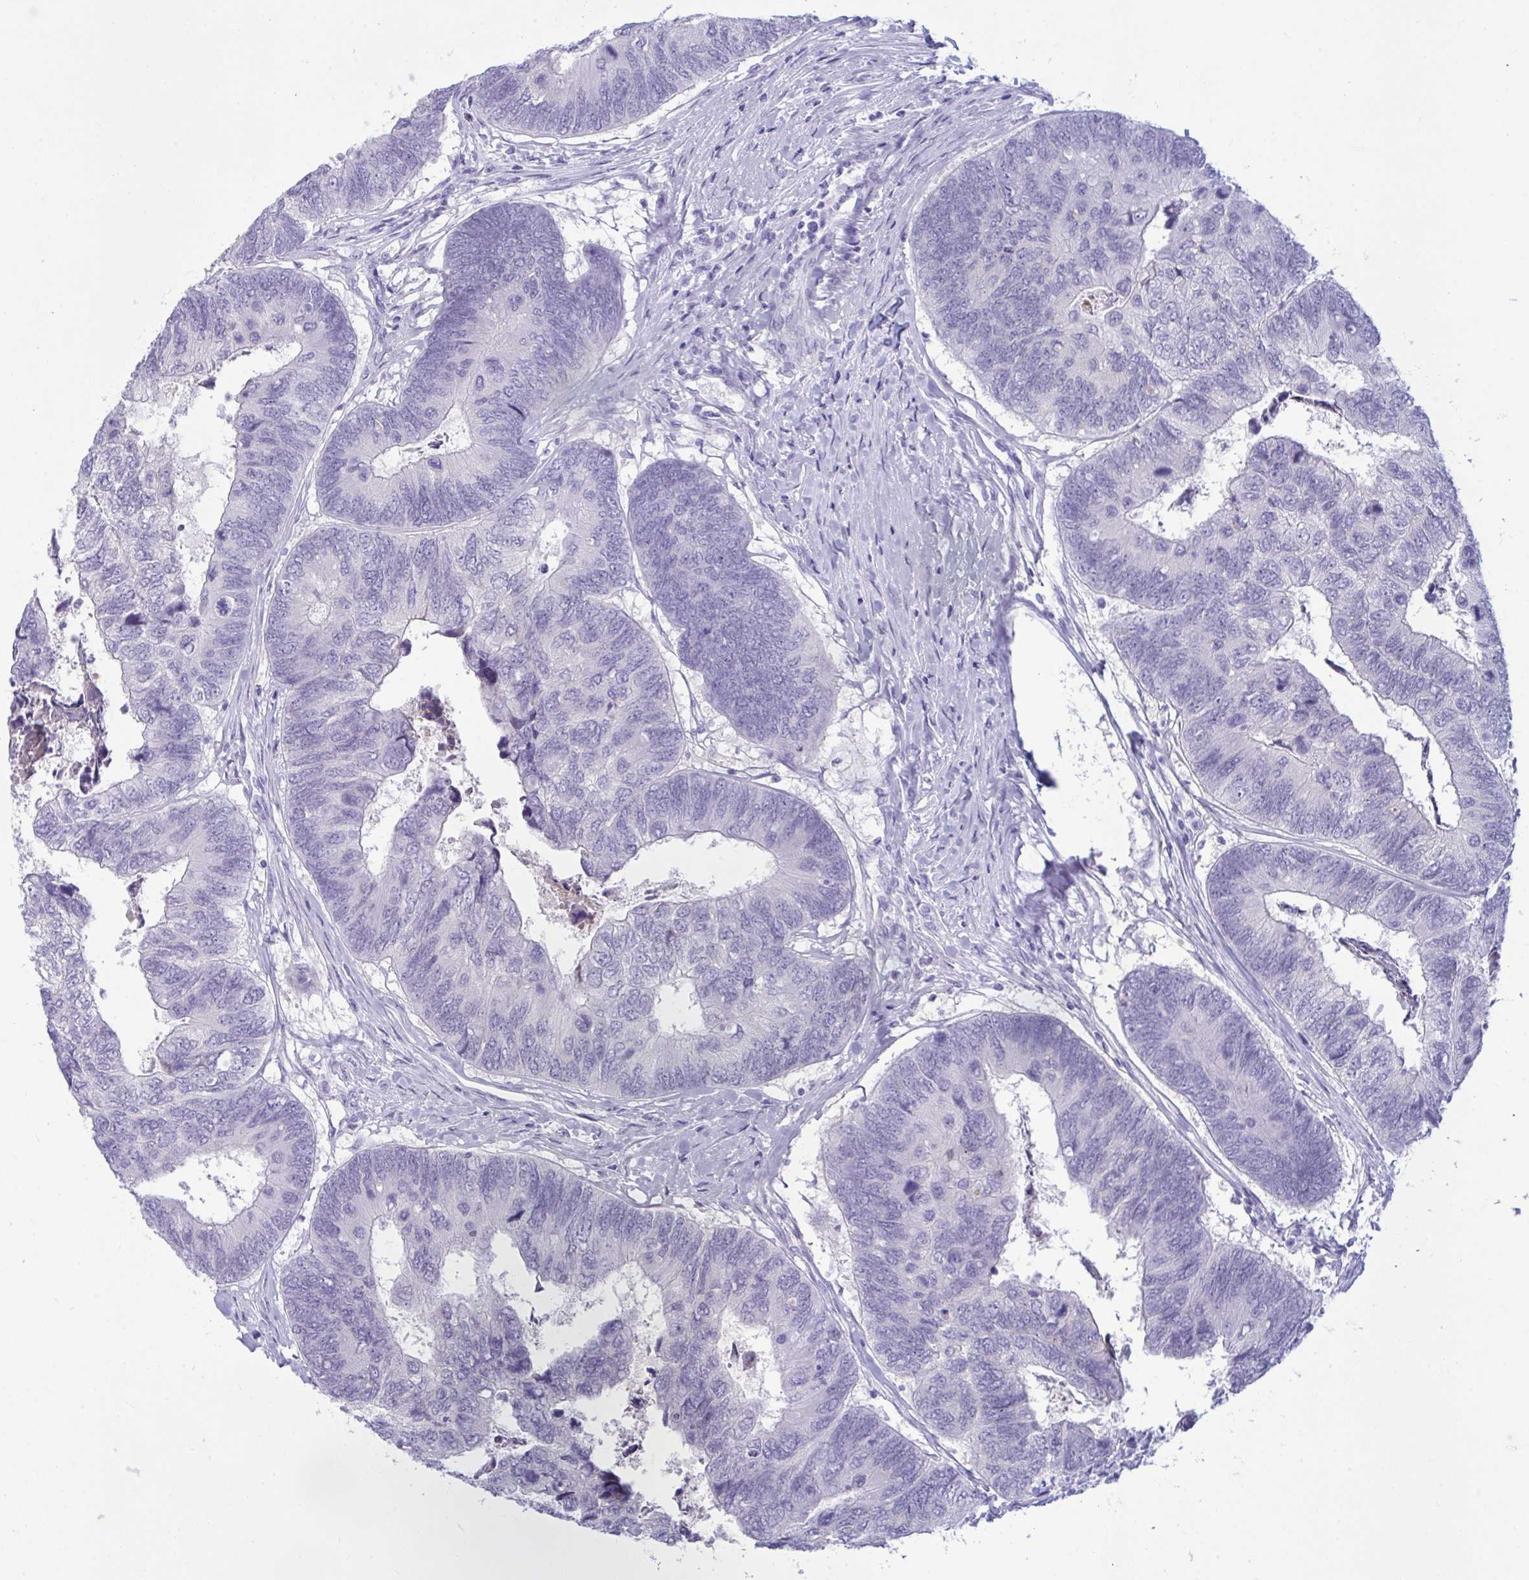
{"staining": {"intensity": "negative", "quantity": "none", "location": "none"}, "tissue": "colorectal cancer", "cell_type": "Tumor cells", "image_type": "cancer", "snomed": [{"axis": "morphology", "description": "Adenocarcinoma, NOS"}, {"axis": "topography", "description": "Colon"}], "caption": "A high-resolution histopathology image shows immunohistochemistry staining of colorectal adenocarcinoma, which displays no significant staining in tumor cells. Nuclei are stained in blue.", "gene": "ANKRD60", "patient": {"sex": "female", "age": 67}}